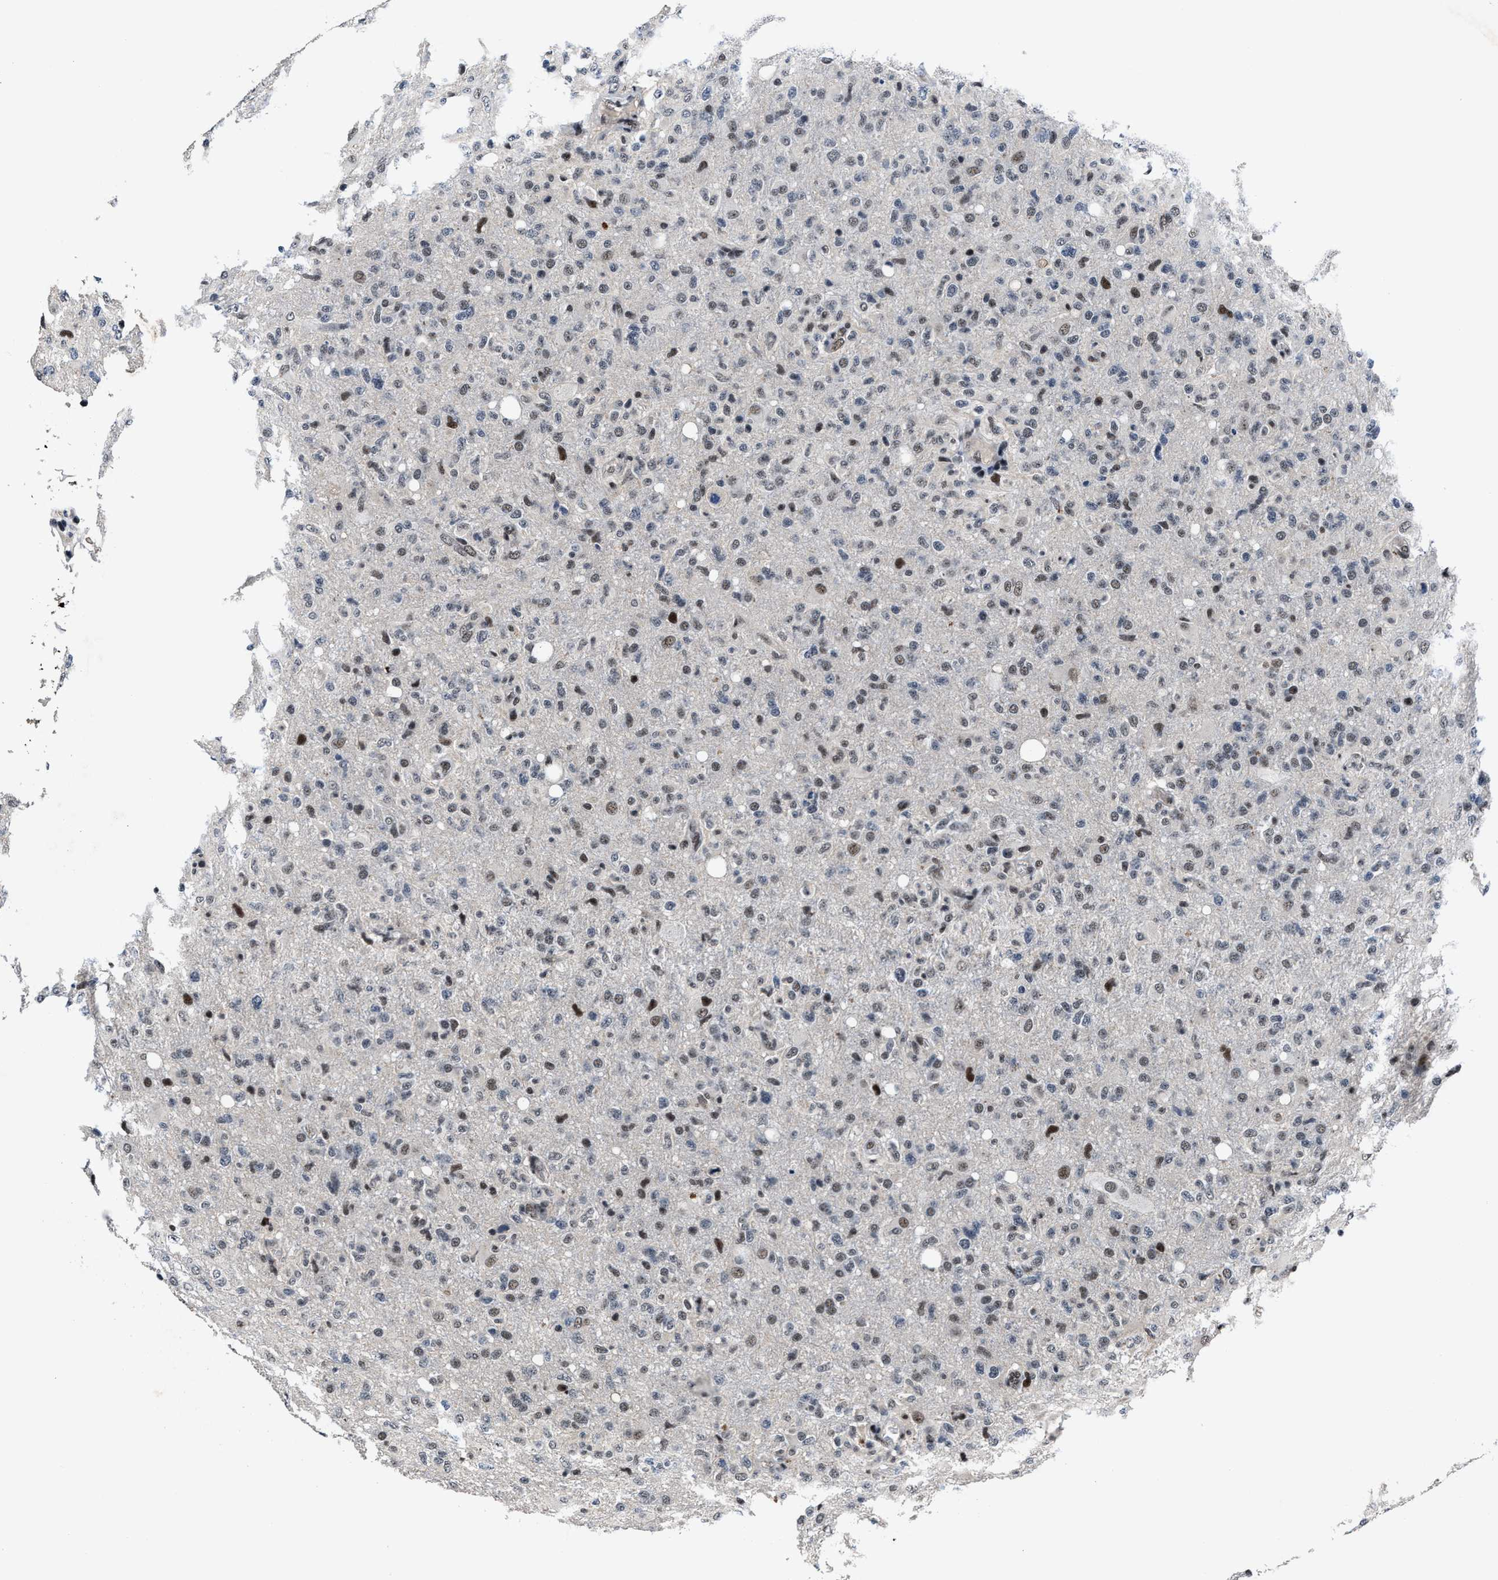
{"staining": {"intensity": "weak", "quantity": "25%-75%", "location": "nuclear"}, "tissue": "glioma", "cell_type": "Tumor cells", "image_type": "cancer", "snomed": [{"axis": "morphology", "description": "Glioma, malignant, High grade"}, {"axis": "topography", "description": "Brain"}], "caption": "The micrograph displays staining of malignant glioma (high-grade), revealing weak nuclear protein positivity (brown color) within tumor cells.", "gene": "ZNF233", "patient": {"sex": "female", "age": 57}}